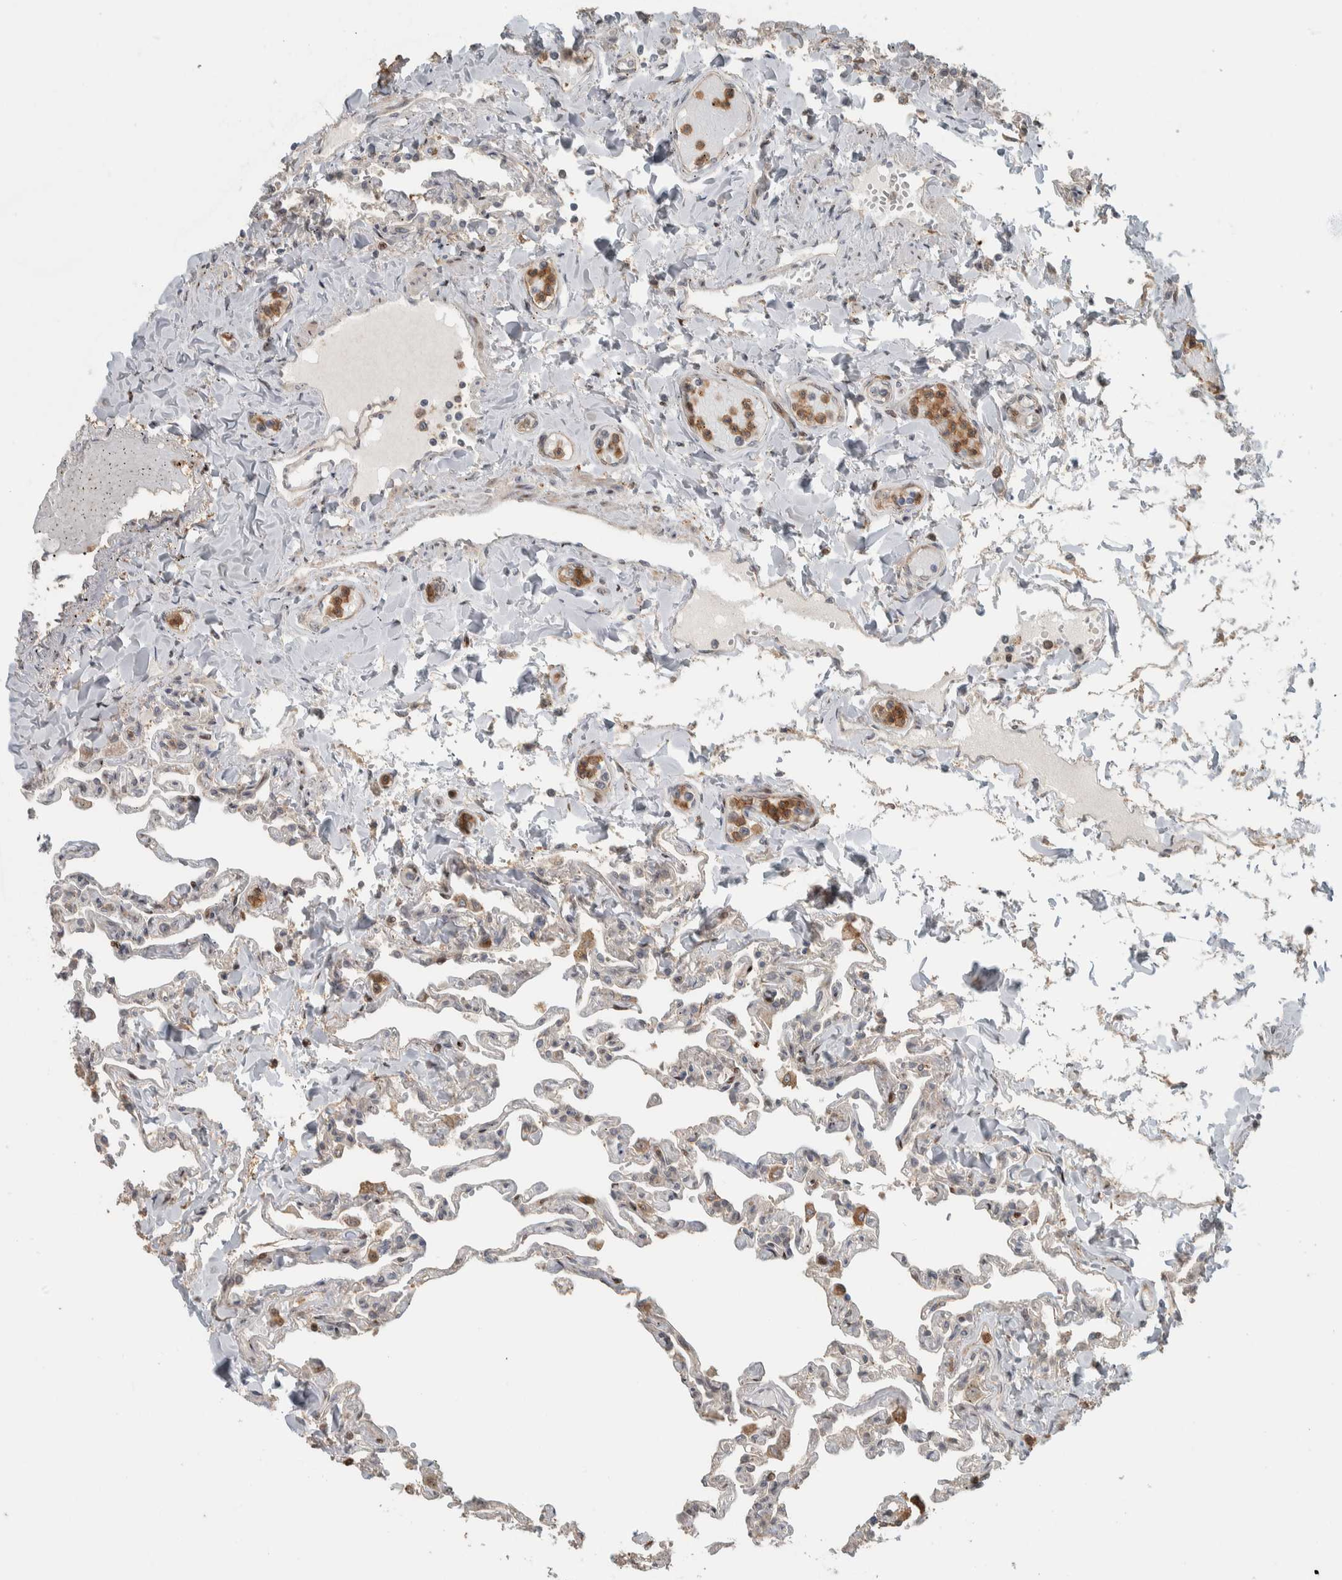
{"staining": {"intensity": "weak", "quantity": "25%-75%", "location": "cytoplasmic/membranous"}, "tissue": "lung", "cell_type": "Alveolar cells", "image_type": "normal", "snomed": [{"axis": "morphology", "description": "Normal tissue, NOS"}, {"axis": "topography", "description": "Lung"}], "caption": "Lung stained with DAB (3,3'-diaminobenzidine) immunohistochemistry displays low levels of weak cytoplasmic/membranous staining in about 25%-75% of alveolar cells.", "gene": "CNTROB", "patient": {"sex": "male", "age": 21}}